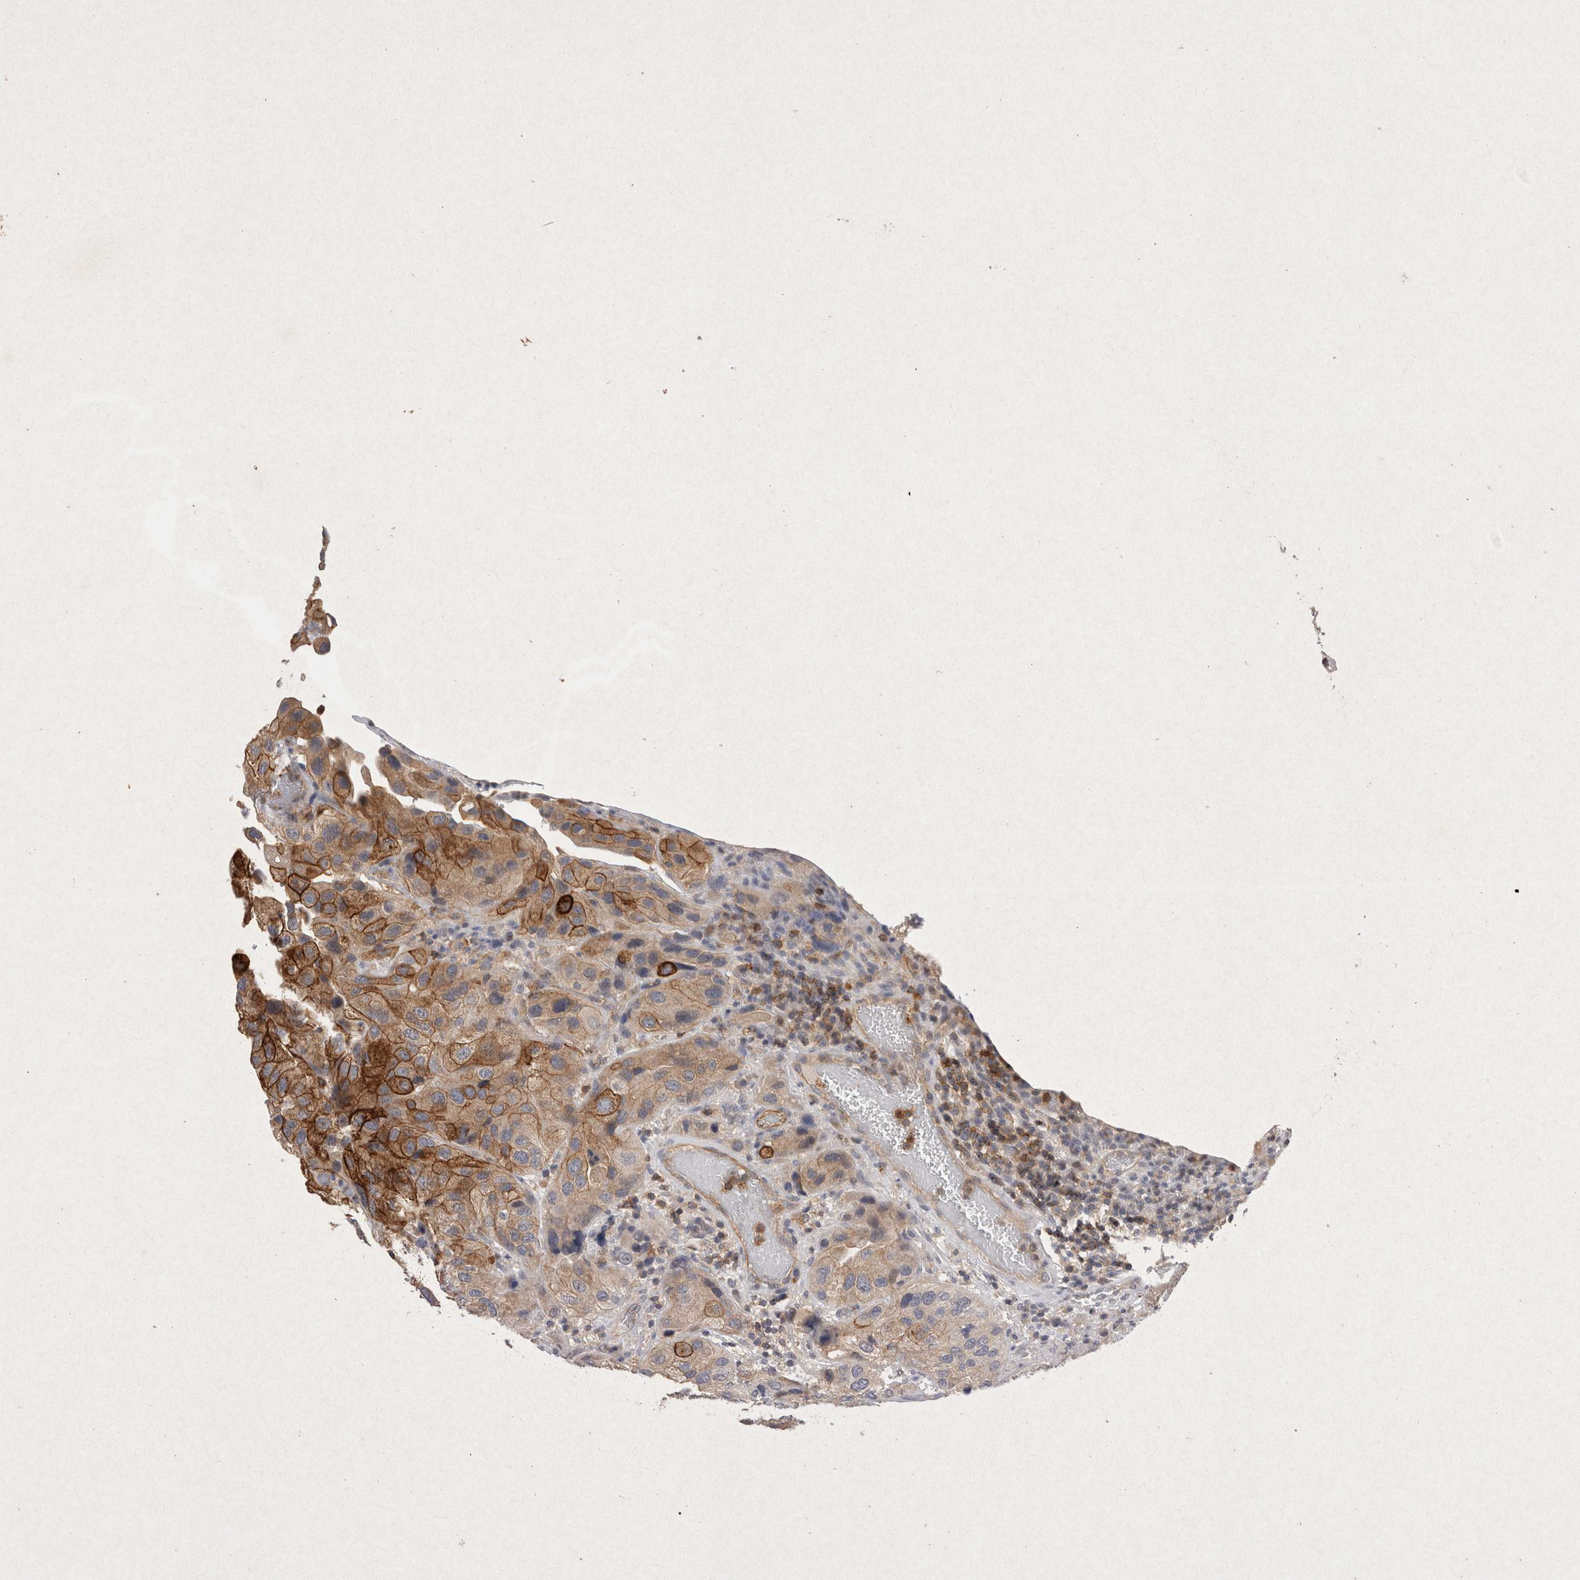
{"staining": {"intensity": "strong", "quantity": "<25%", "location": "cytoplasmic/membranous"}, "tissue": "urothelial cancer", "cell_type": "Tumor cells", "image_type": "cancer", "snomed": [{"axis": "morphology", "description": "Urothelial carcinoma, High grade"}, {"axis": "topography", "description": "Urinary bladder"}], "caption": "Immunohistochemical staining of high-grade urothelial carcinoma exhibits medium levels of strong cytoplasmic/membranous protein expression in approximately <25% of tumor cells.", "gene": "RASSF3", "patient": {"sex": "female", "age": 64}}